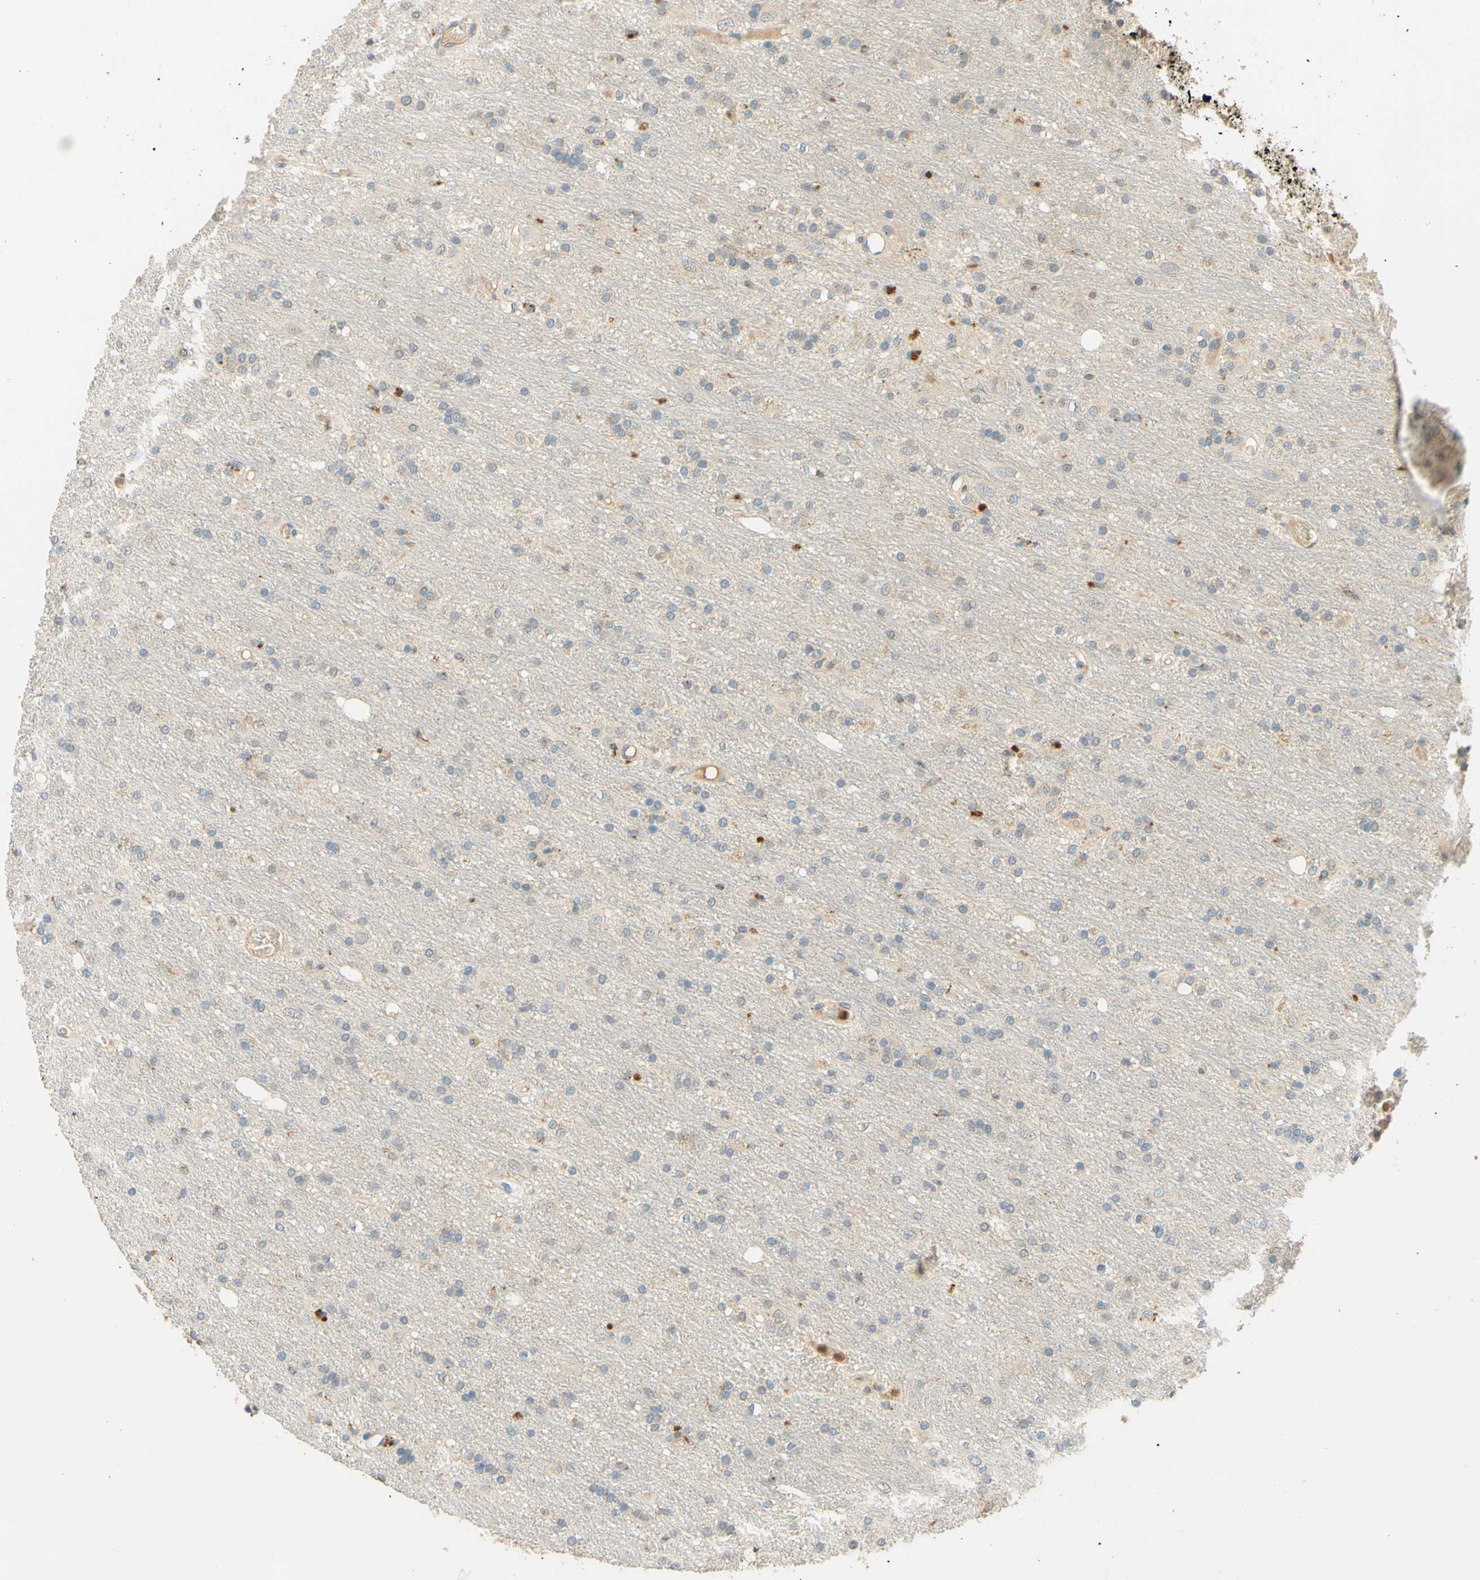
{"staining": {"intensity": "weak", "quantity": "<25%", "location": "cytoplasmic/membranous"}, "tissue": "glioma", "cell_type": "Tumor cells", "image_type": "cancer", "snomed": [{"axis": "morphology", "description": "Glioma, malignant, Low grade"}, {"axis": "topography", "description": "Brain"}], "caption": "Malignant low-grade glioma was stained to show a protein in brown. There is no significant expression in tumor cells.", "gene": "ENTREP2", "patient": {"sex": "male", "age": 77}}